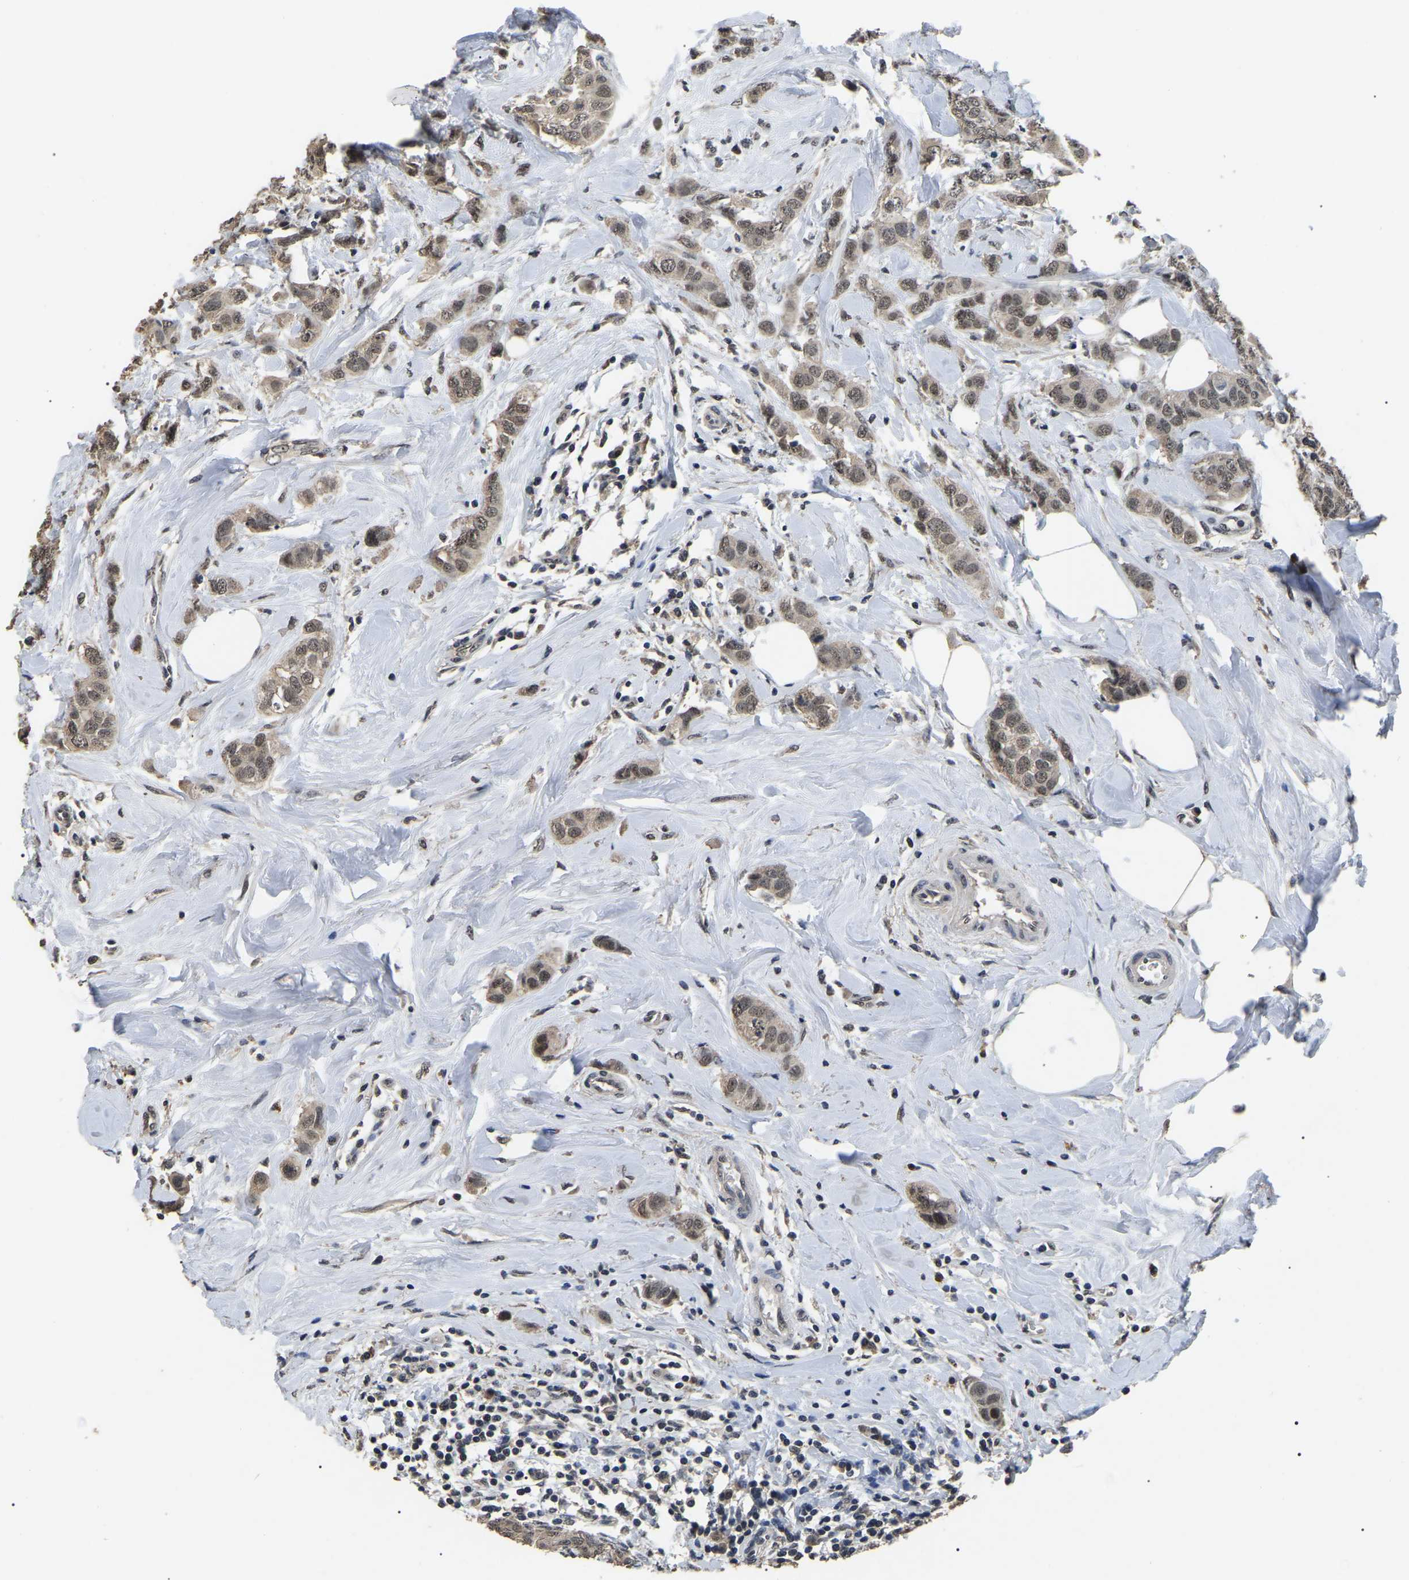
{"staining": {"intensity": "weak", "quantity": ">75%", "location": "nuclear"}, "tissue": "breast cancer", "cell_type": "Tumor cells", "image_type": "cancer", "snomed": [{"axis": "morphology", "description": "Duct carcinoma"}, {"axis": "topography", "description": "Breast"}], "caption": "Tumor cells demonstrate weak nuclear positivity in about >75% of cells in breast cancer (invasive ductal carcinoma).", "gene": "PPM1E", "patient": {"sex": "female", "age": 50}}